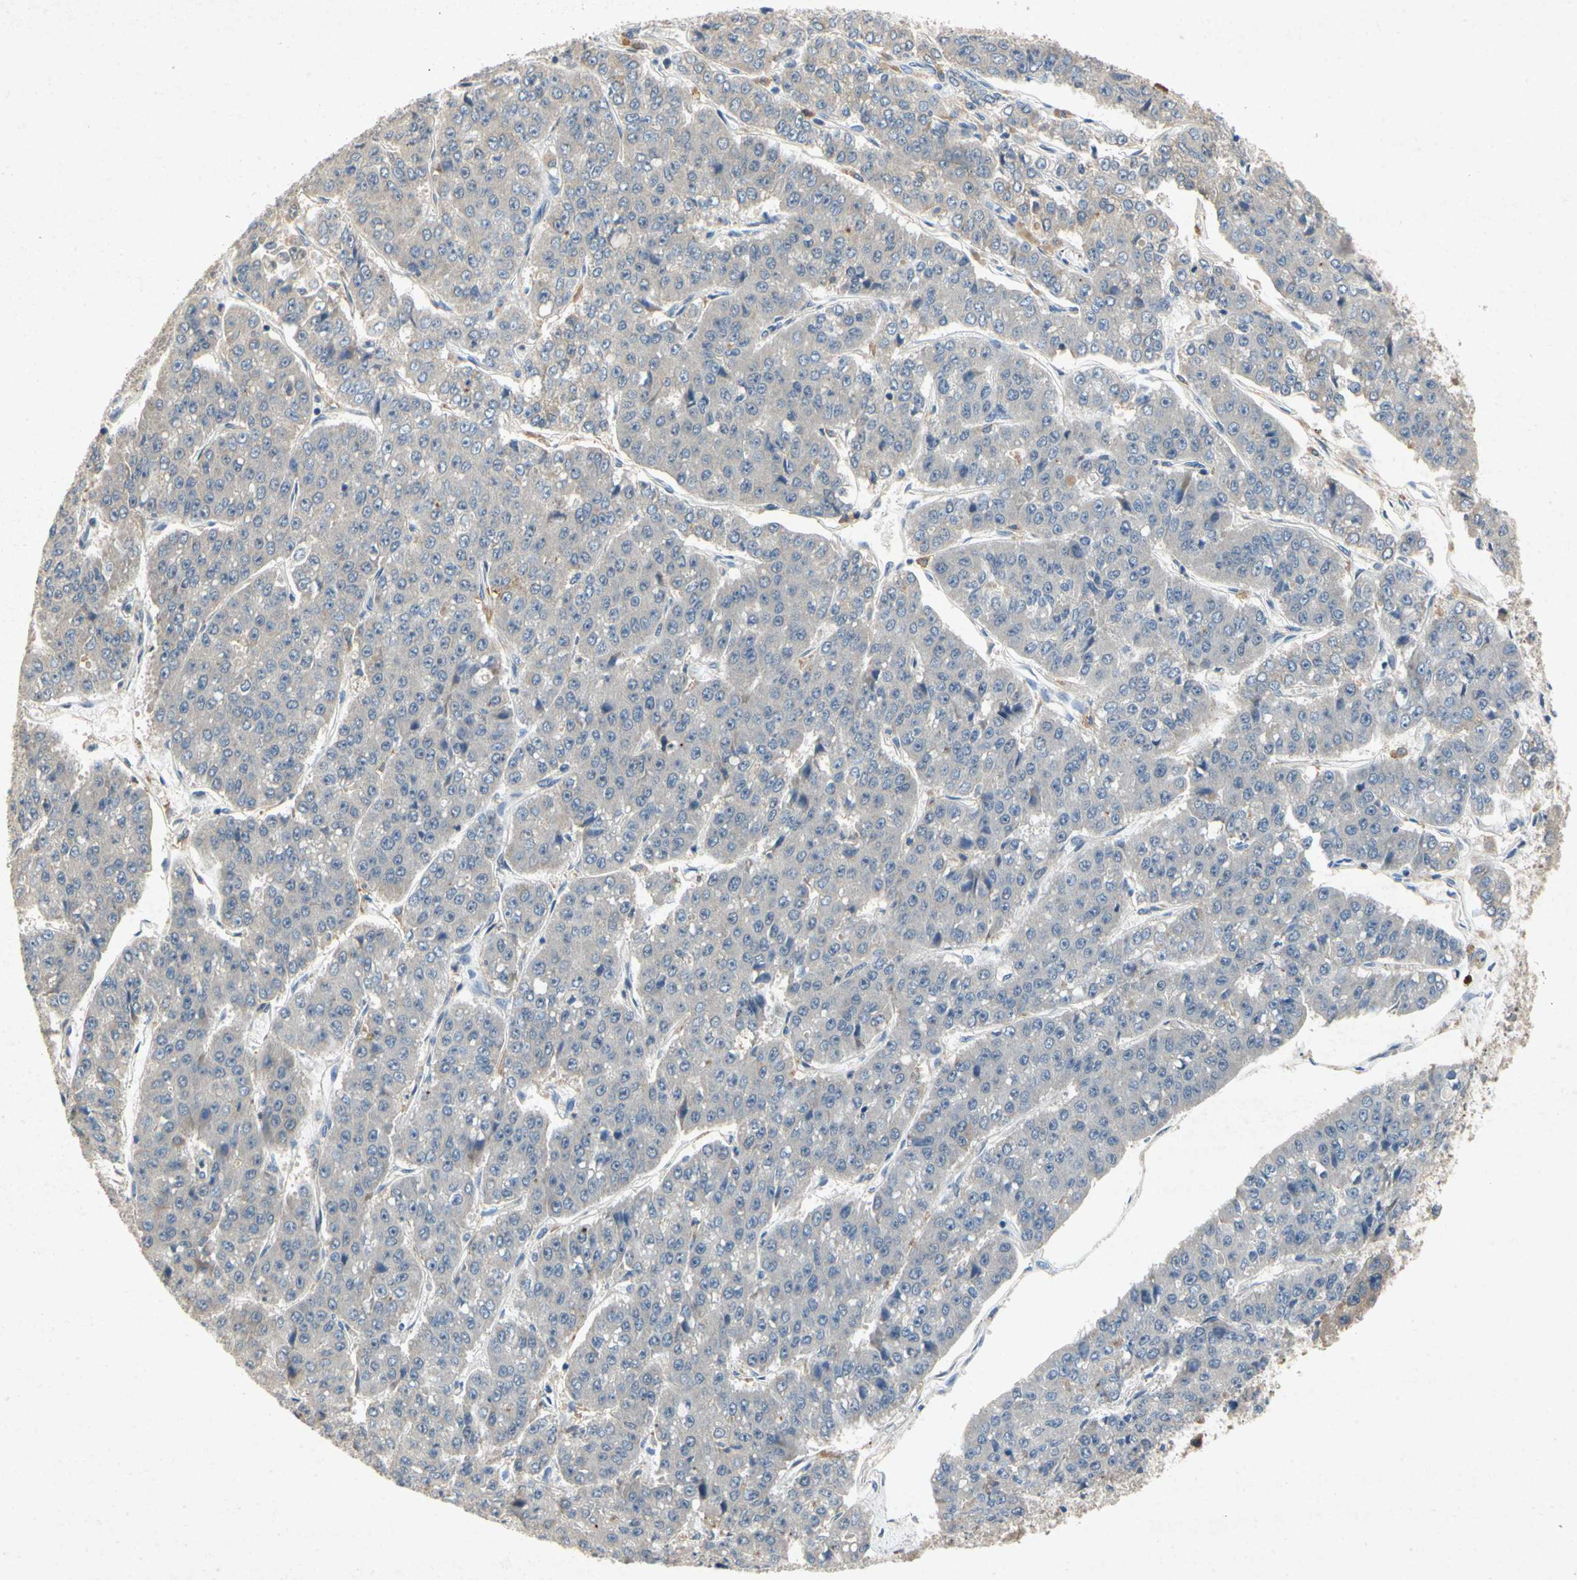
{"staining": {"intensity": "weak", "quantity": "25%-75%", "location": "cytoplasmic/membranous"}, "tissue": "pancreatic cancer", "cell_type": "Tumor cells", "image_type": "cancer", "snomed": [{"axis": "morphology", "description": "Adenocarcinoma, NOS"}, {"axis": "topography", "description": "Pancreas"}], "caption": "High-power microscopy captured an immunohistochemistry (IHC) micrograph of pancreatic adenocarcinoma, revealing weak cytoplasmic/membranous positivity in approximately 25%-75% of tumor cells.", "gene": "RPS6KA1", "patient": {"sex": "male", "age": 50}}